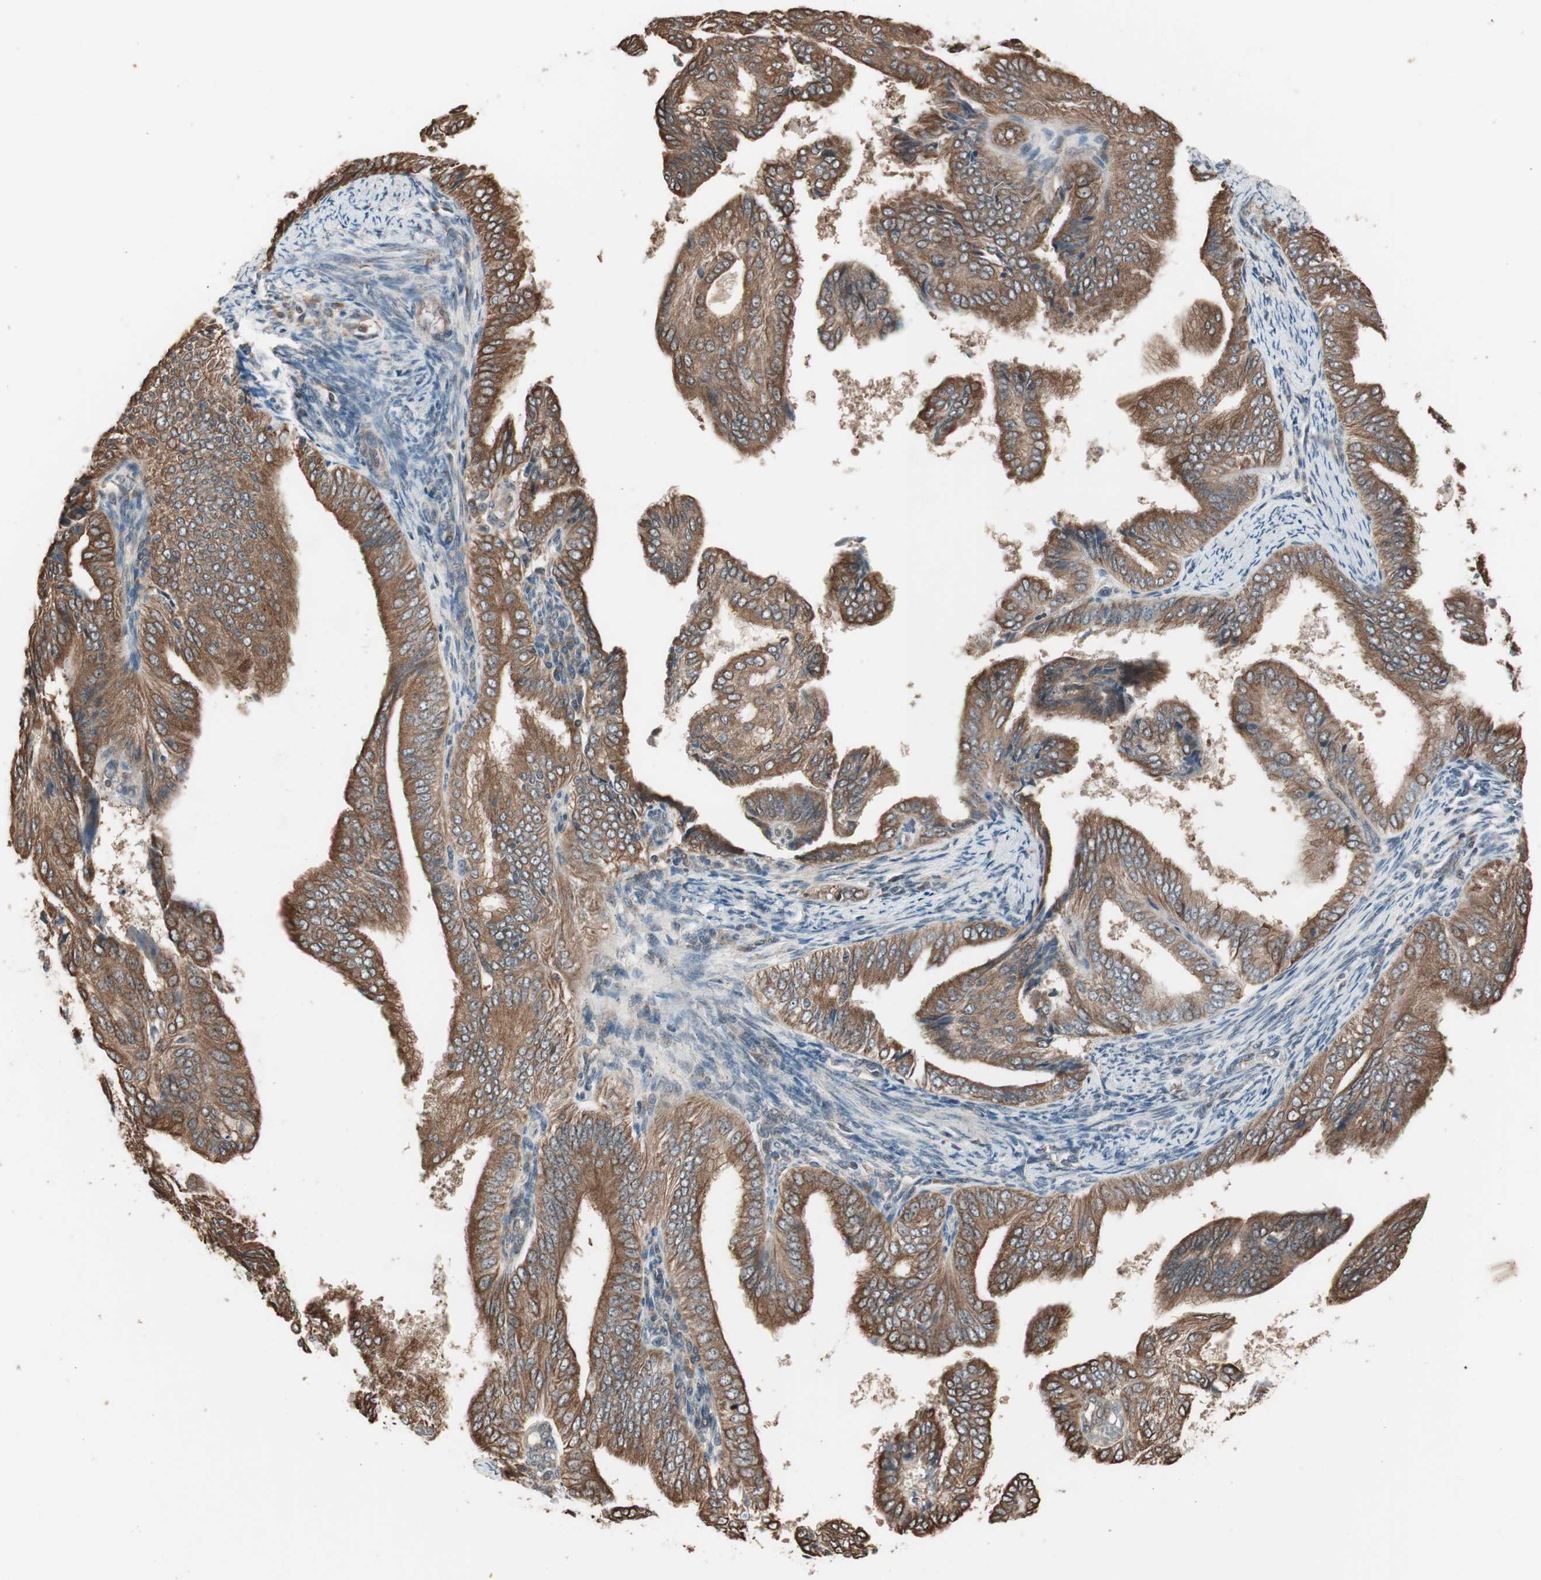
{"staining": {"intensity": "strong", "quantity": ">75%", "location": "cytoplasmic/membranous"}, "tissue": "endometrial cancer", "cell_type": "Tumor cells", "image_type": "cancer", "snomed": [{"axis": "morphology", "description": "Adenocarcinoma, NOS"}, {"axis": "topography", "description": "Endometrium"}], "caption": "A brown stain shows strong cytoplasmic/membranous positivity of a protein in human endometrial cancer tumor cells.", "gene": "FBXO5", "patient": {"sex": "female", "age": 58}}